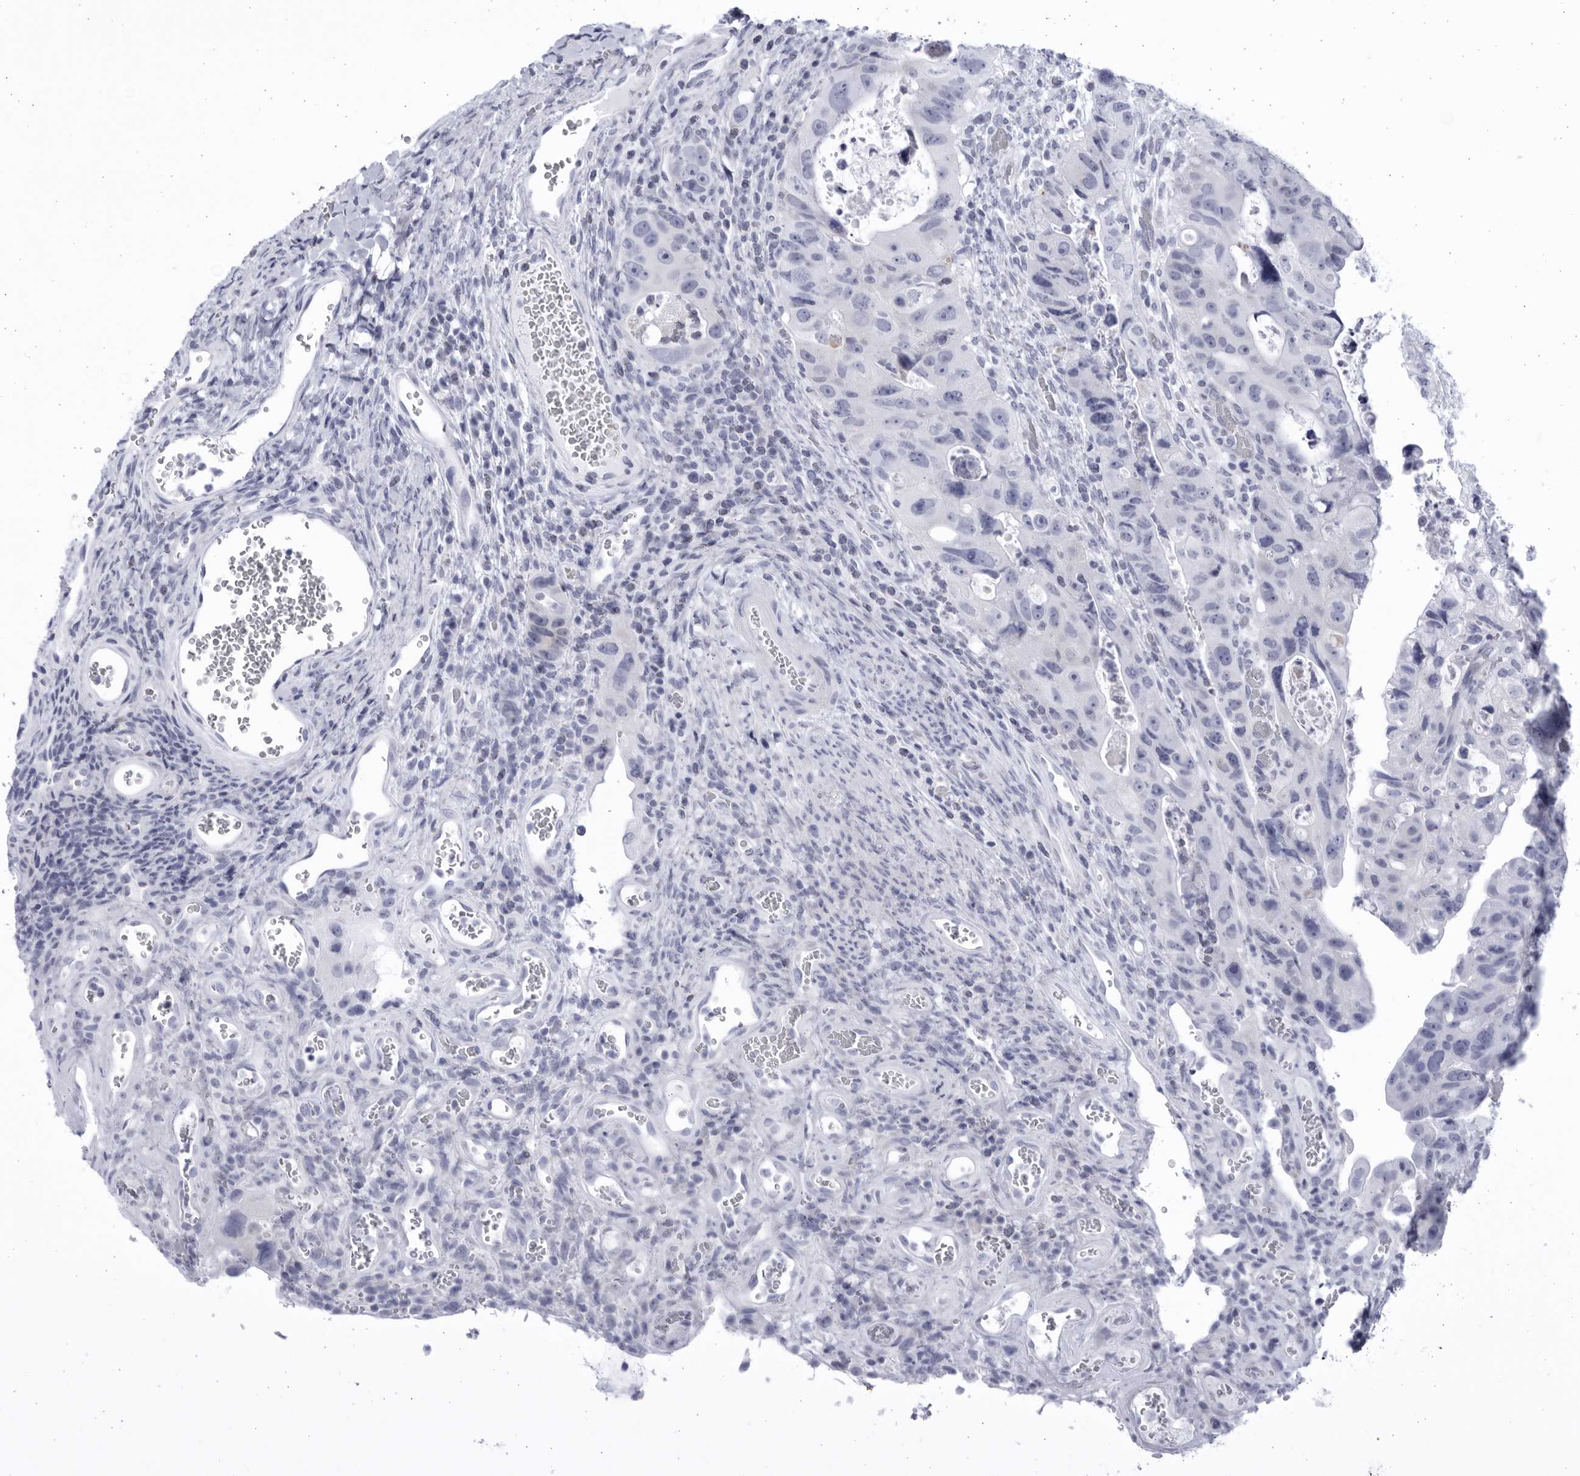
{"staining": {"intensity": "negative", "quantity": "none", "location": "none"}, "tissue": "colorectal cancer", "cell_type": "Tumor cells", "image_type": "cancer", "snomed": [{"axis": "morphology", "description": "Adenocarcinoma, NOS"}, {"axis": "topography", "description": "Rectum"}], "caption": "This micrograph is of colorectal adenocarcinoma stained with immunohistochemistry to label a protein in brown with the nuclei are counter-stained blue. There is no expression in tumor cells. (Stains: DAB immunohistochemistry (IHC) with hematoxylin counter stain, Microscopy: brightfield microscopy at high magnification).", "gene": "CCDC181", "patient": {"sex": "male", "age": 59}}